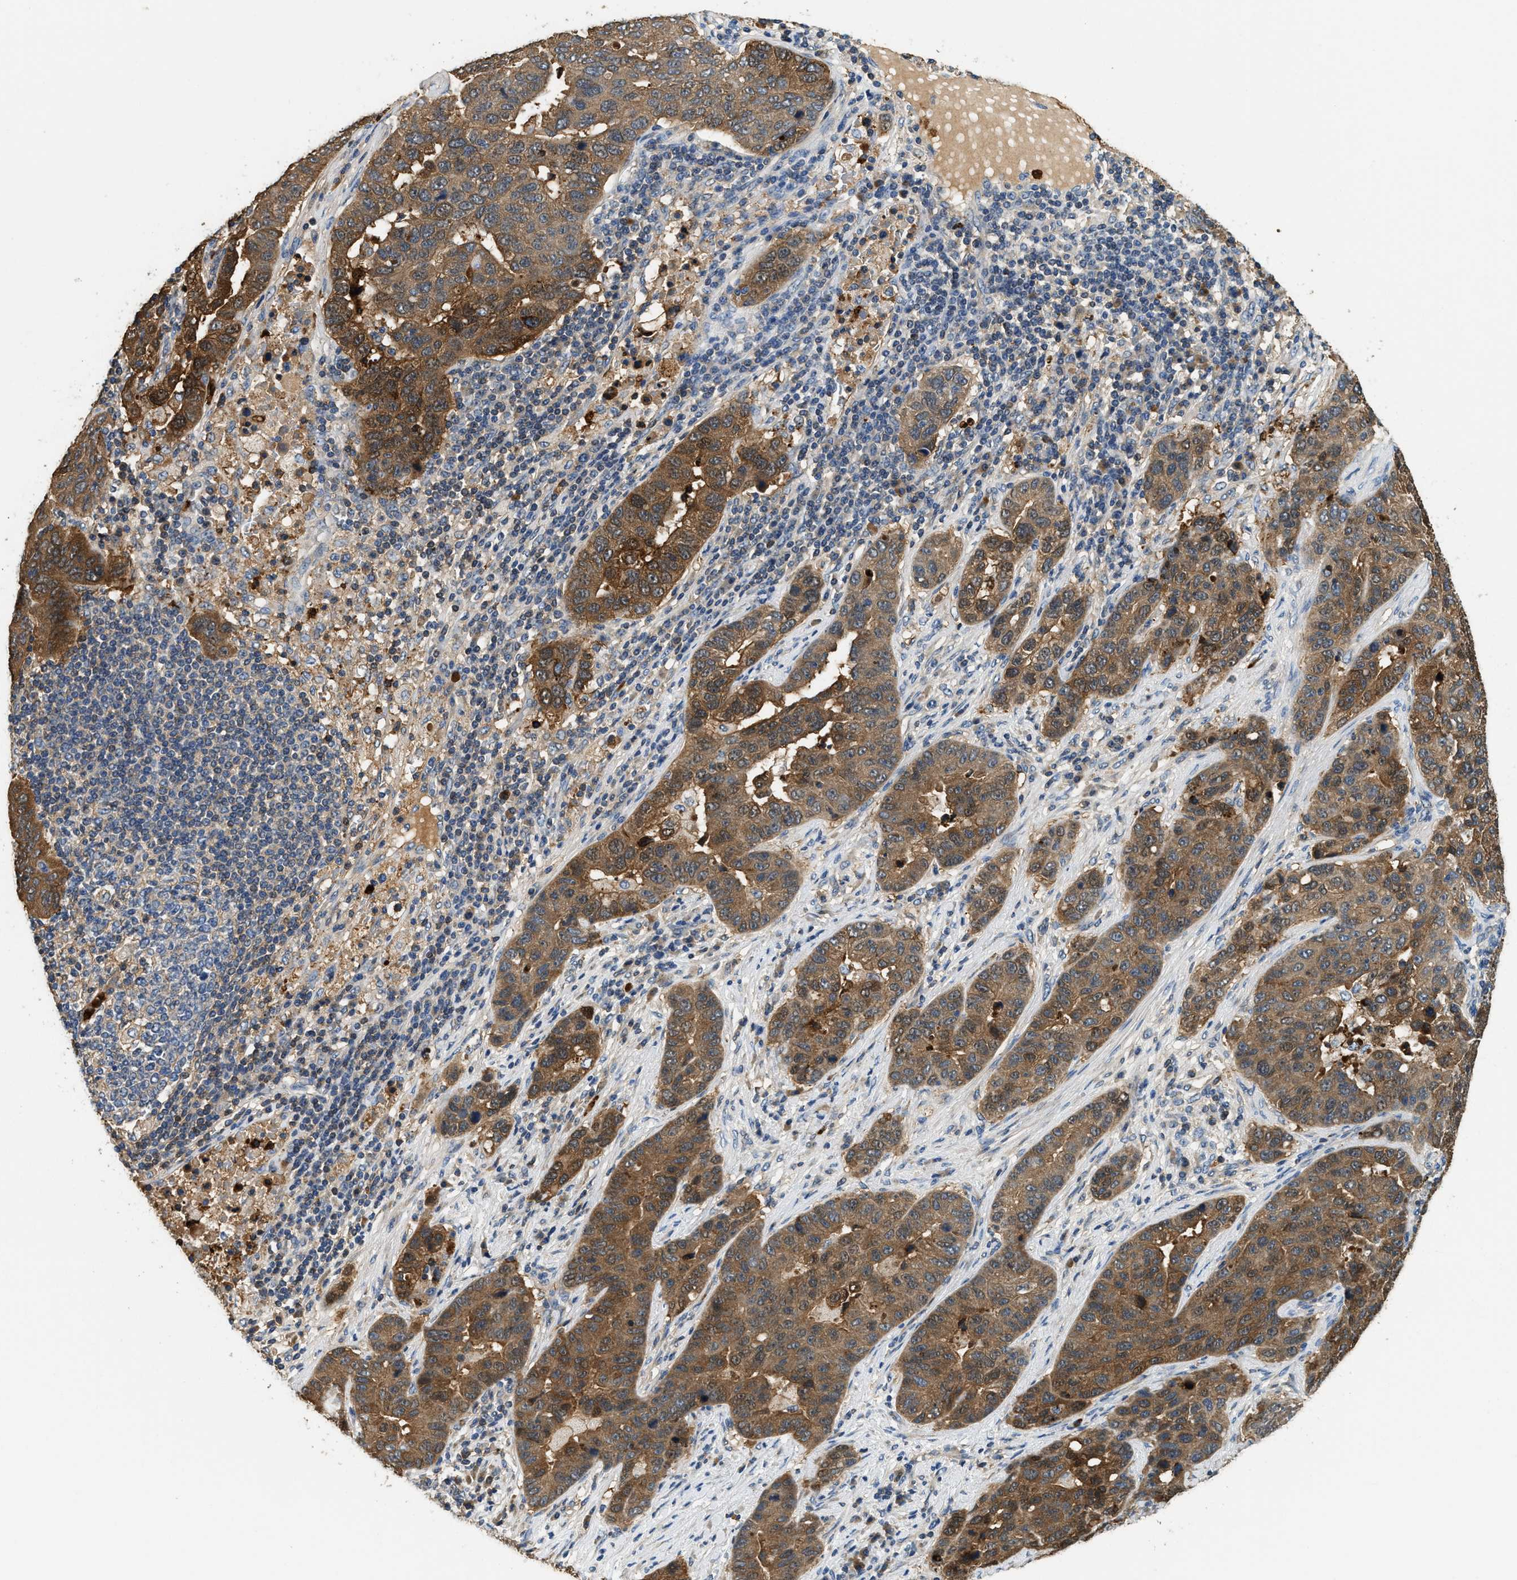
{"staining": {"intensity": "moderate", "quantity": ">75%", "location": "cytoplasmic/membranous"}, "tissue": "pancreatic cancer", "cell_type": "Tumor cells", "image_type": "cancer", "snomed": [{"axis": "morphology", "description": "Adenocarcinoma, NOS"}, {"axis": "topography", "description": "Pancreas"}], "caption": "An image of human pancreatic cancer (adenocarcinoma) stained for a protein displays moderate cytoplasmic/membranous brown staining in tumor cells. Nuclei are stained in blue.", "gene": "ANXA3", "patient": {"sex": "female", "age": 61}}